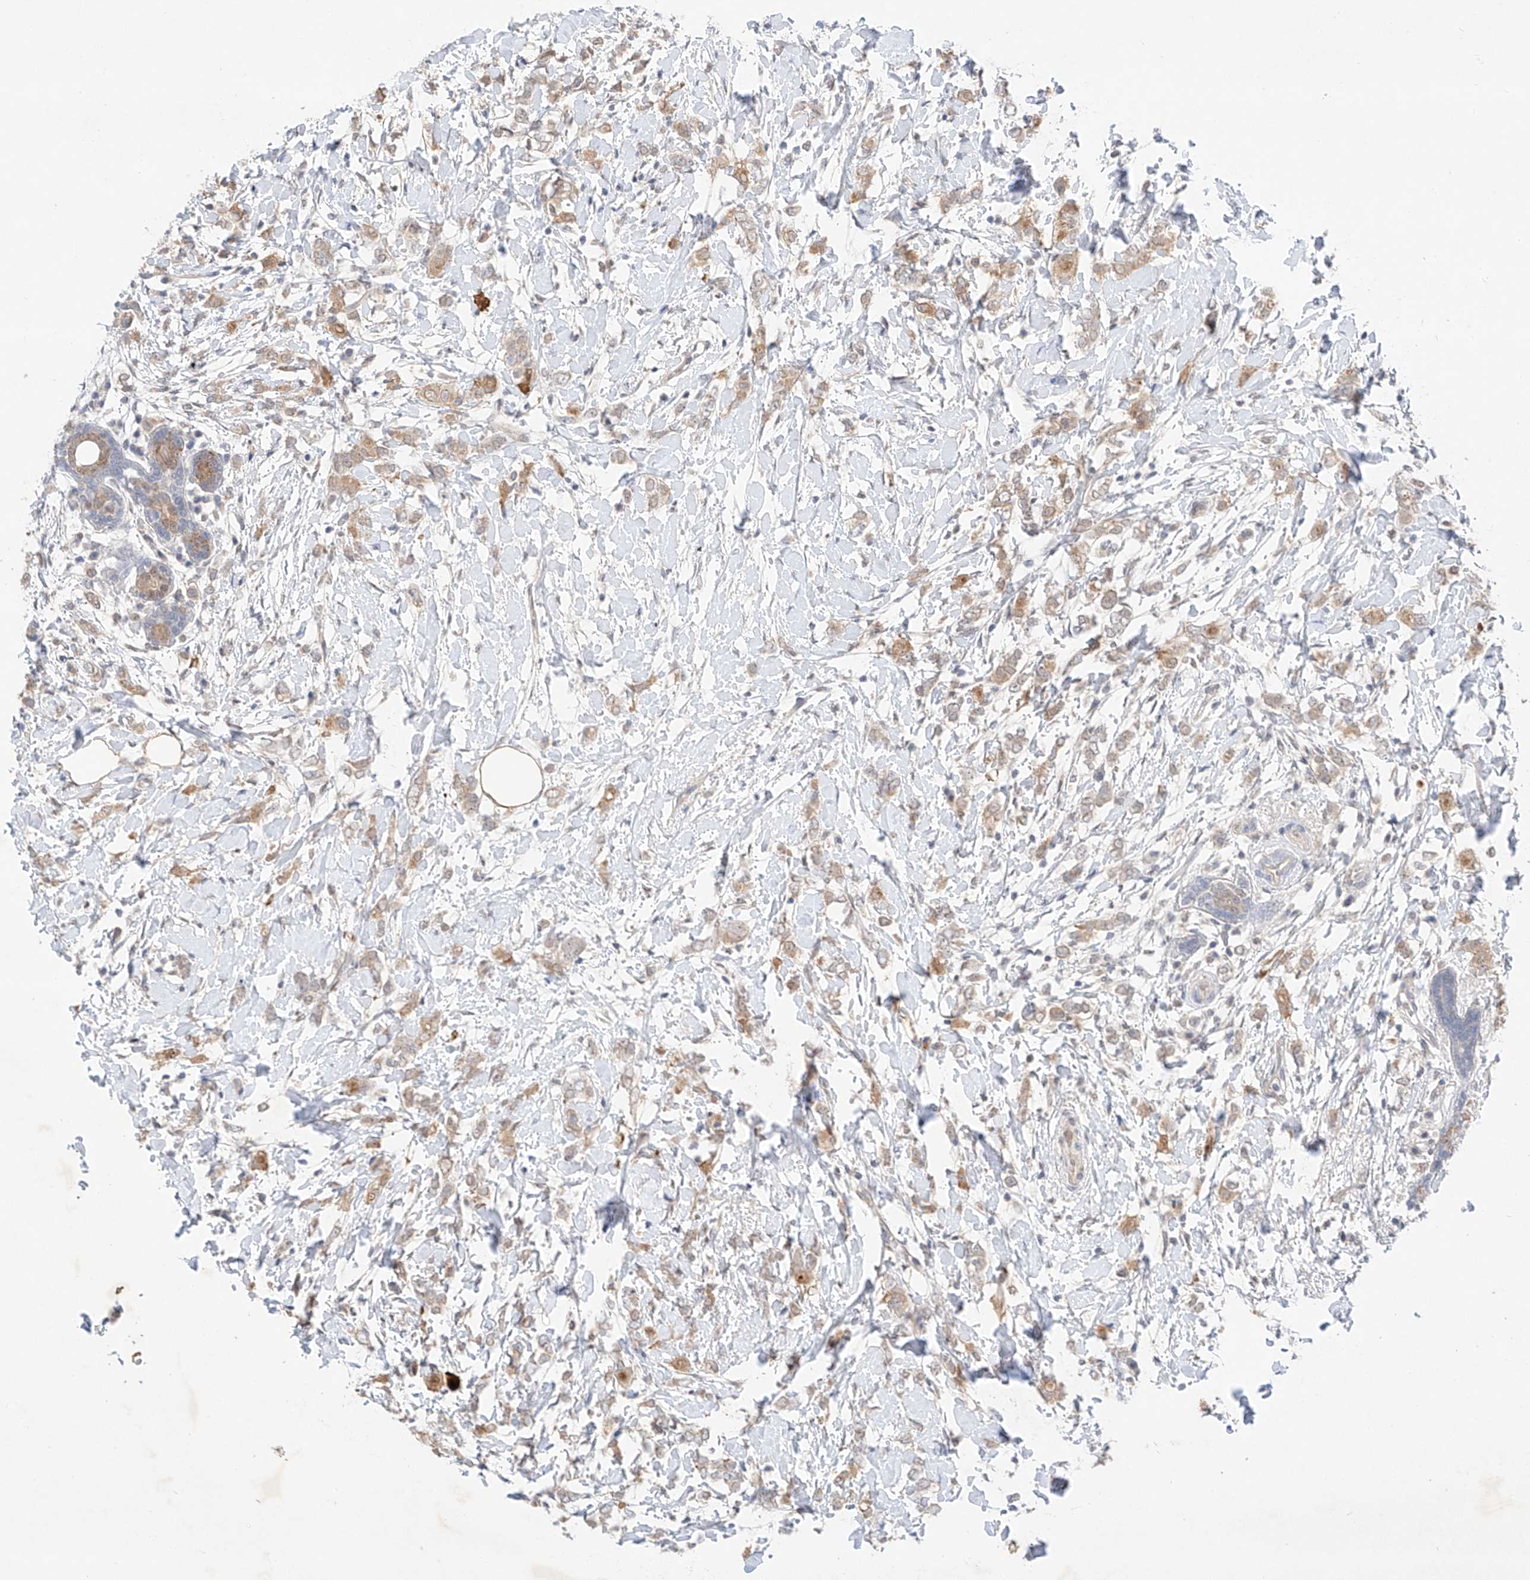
{"staining": {"intensity": "moderate", "quantity": ">75%", "location": "cytoplasmic/membranous"}, "tissue": "breast cancer", "cell_type": "Tumor cells", "image_type": "cancer", "snomed": [{"axis": "morphology", "description": "Normal tissue, NOS"}, {"axis": "morphology", "description": "Lobular carcinoma"}, {"axis": "topography", "description": "Breast"}], "caption": "Immunohistochemistry staining of breast cancer (lobular carcinoma), which exhibits medium levels of moderate cytoplasmic/membranous staining in about >75% of tumor cells indicating moderate cytoplasmic/membranous protein staining. The staining was performed using DAB (3,3'-diaminobenzidine) (brown) for protein detection and nuclei were counterstained in hematoxylin (blue).", "gene": "IL22RA2", "patient": {"sex": "female", "age": 47}}